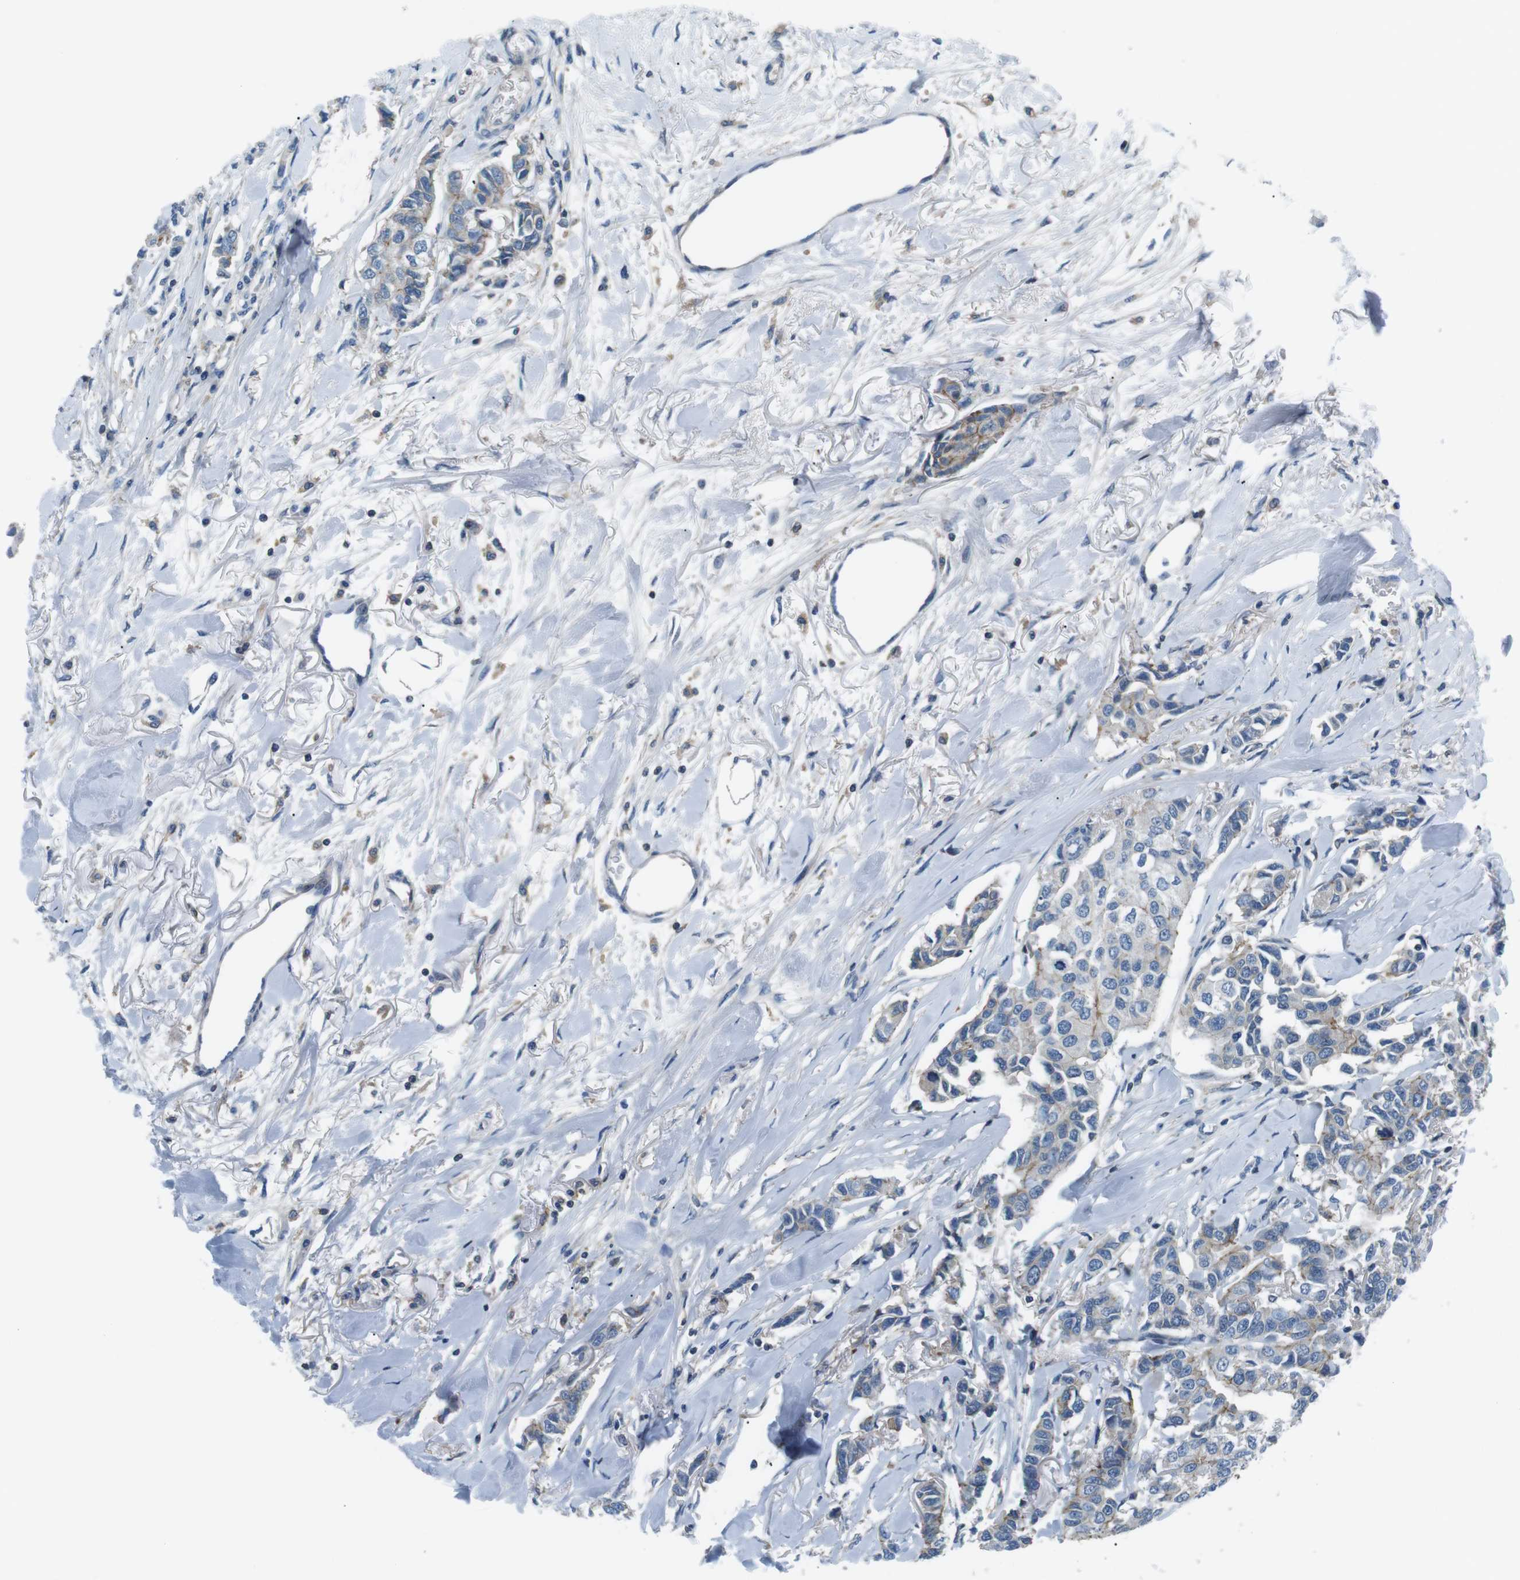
{"staining": {"intensity": "weak", "quantity": "<25%", "location": "cytoplasmic/membranous"}, "tissue": "breast cancer", "cell_type": "Tumor cells", "image_type": "cancer", "snomed": [{"axis": "morphology", "description": "Duct carcinoma"}, {"axis": "topography", "description": "Breast"}], "caption": "Breast cancer stained for a protein using immunohistochemistry demonstrates no positivity tumor cells.", "gene": "ARVCF", "patient": {"sex": "female", "age": 80}}